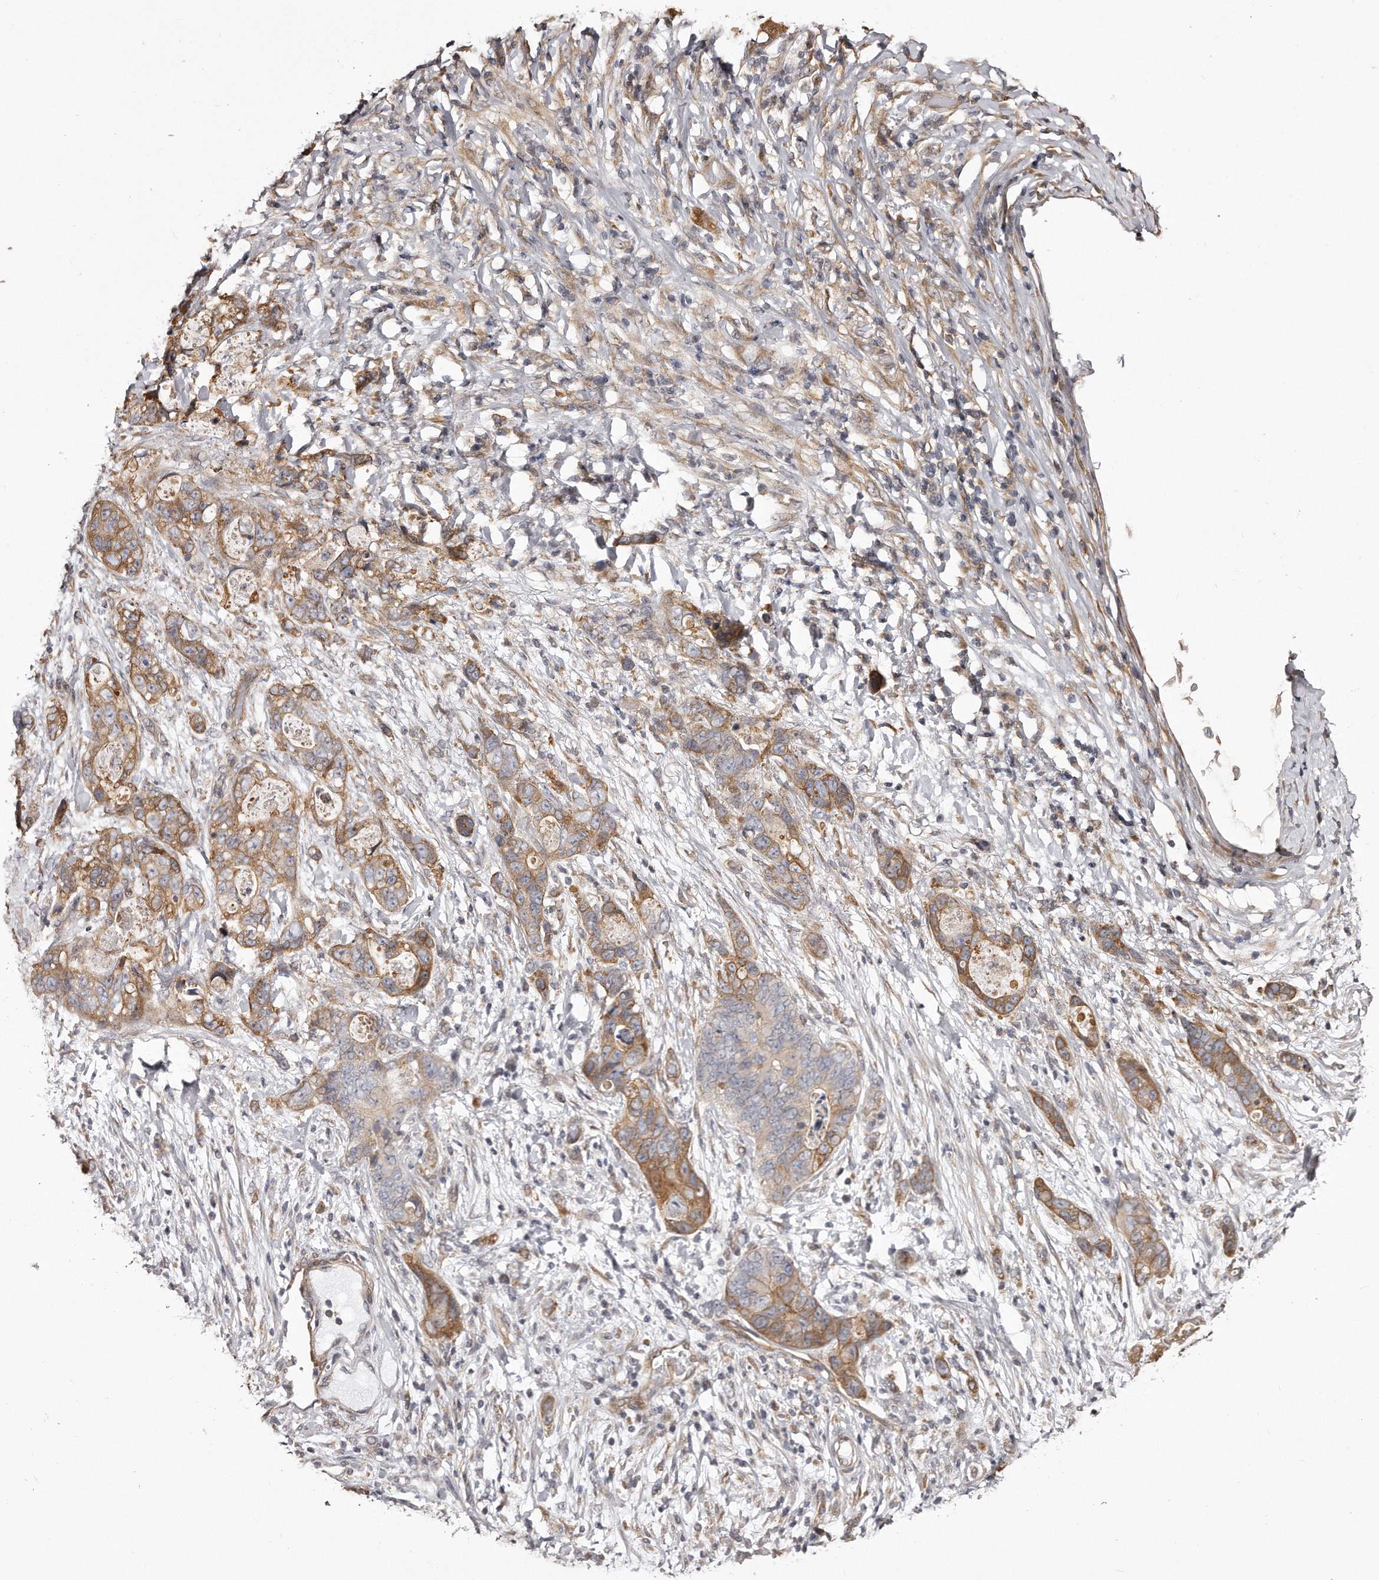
{"staining": {"intensity": "moderate", "quantity": ">75%", "location": "cytoplasmic/membranous"}, "tissue": "stomach cancer", "cell_type": "Tumor cells", "image_type": "cancer", "snomed": [{"axis": "morphology", "description": "Normal tissue, NOS"}, {"axis": "morphology", "description": "Adenocarcinoma, NOS"}, {"axis": "topography", "description": "Stomach"}], "caption": "Stomach cancer tissue exhibits moderate cytoplasmic/membranous expression in approximately >75% of tumor cells (IHC, brightfield microscopy, high magnification).", "gene": "TRAPPC14", "patient": {"sex": "female", "age": 89}}